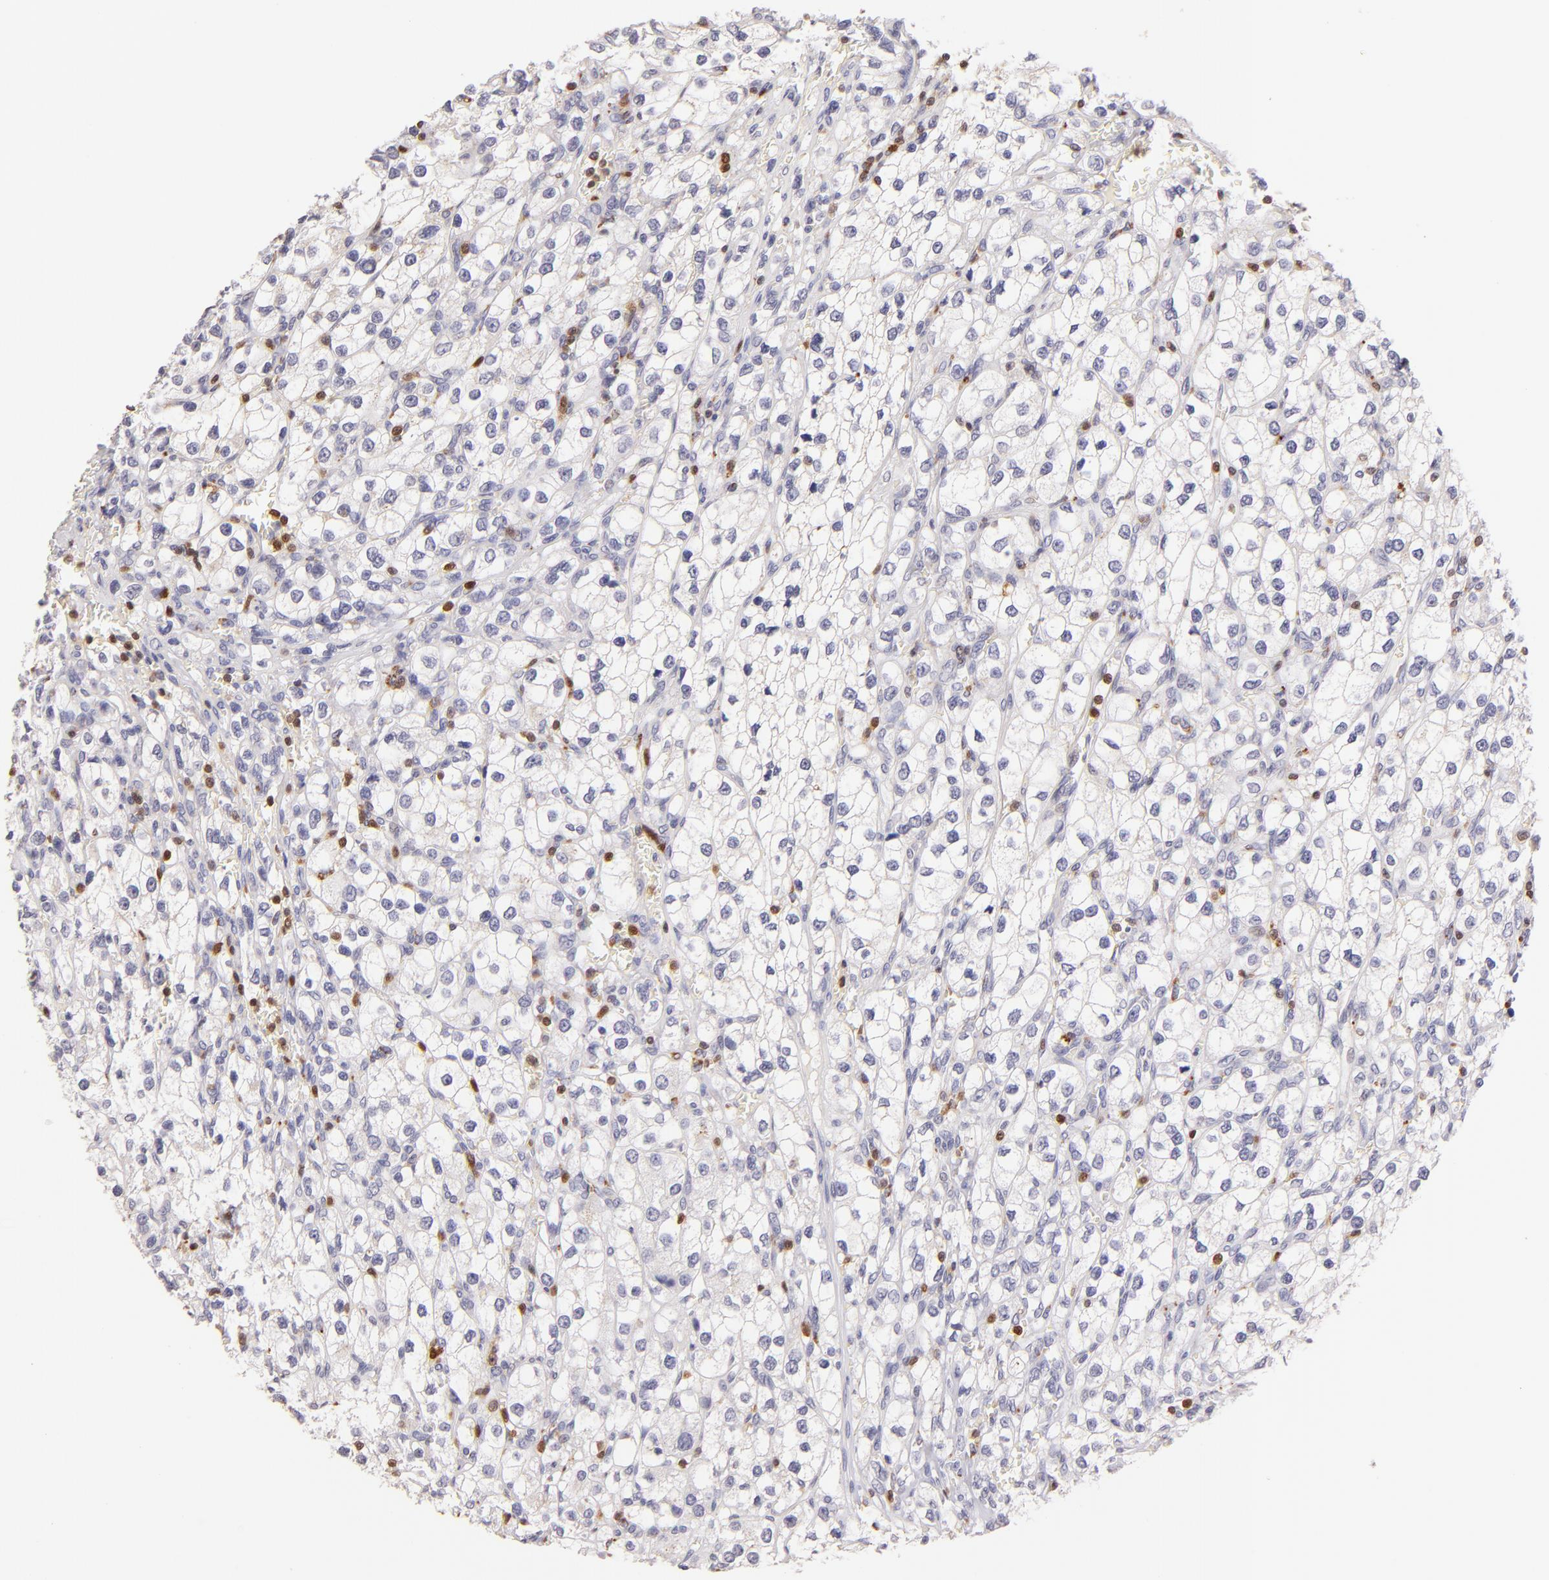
{"staining": {"intensity": "negative", "quantity": "none", "location": "none"}, "tissue": "renal cancer", "cell_type": "Tumor cells", "image_type": "cancer", "snomed": [{"axis": "morphology", "description": "Adenocarcinoma, NOS"}, {"axis": "topography", "description": "Kidney"}], "caption": "Photomicrograph shows no significant protein staining in tumor cells of renal cancer (adenocarcinoma).", "gene": "ZAP70", "patient": {"sex": "female", "age": 62}}